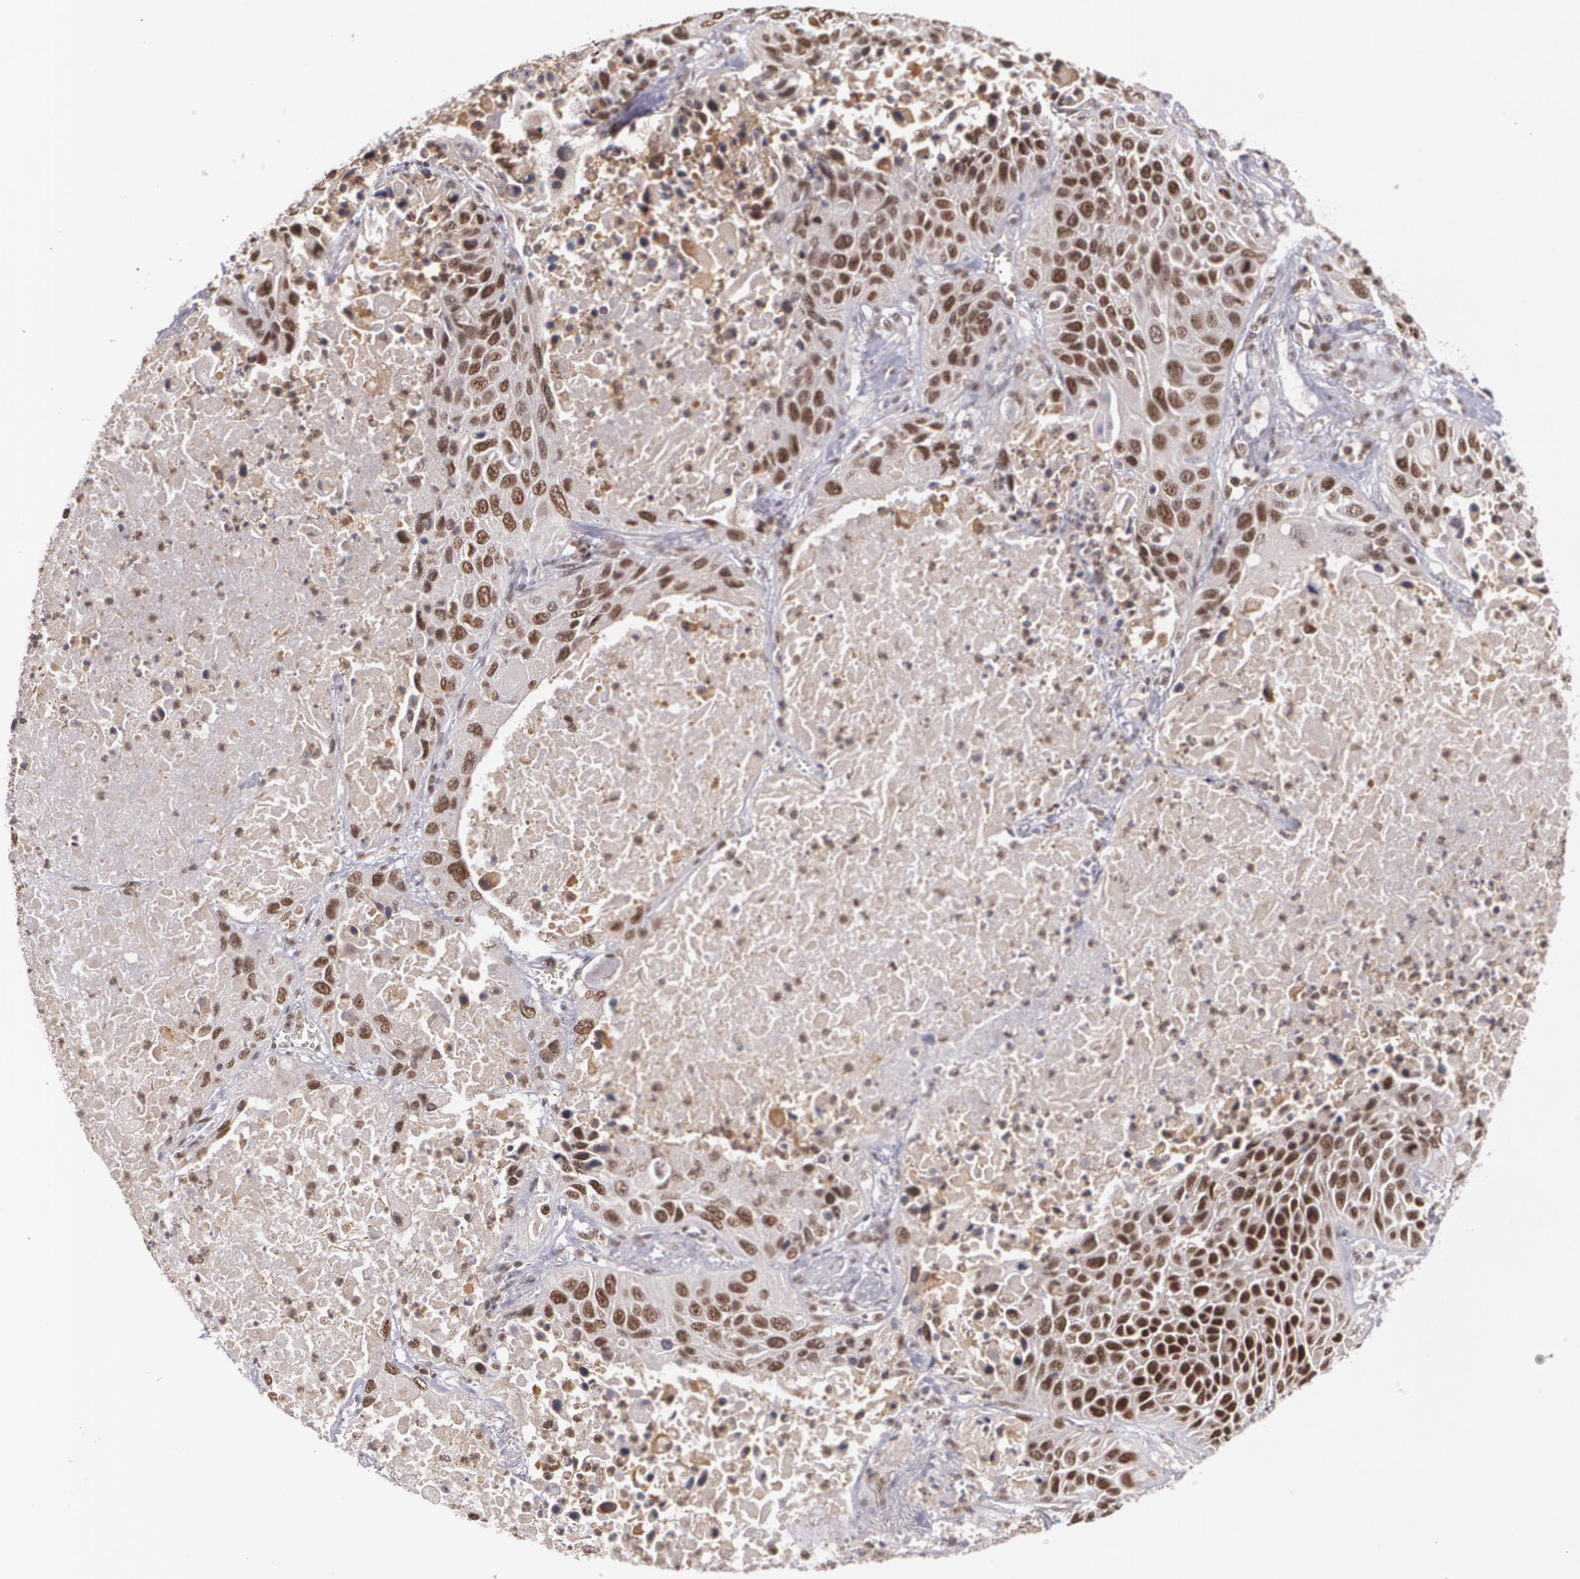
{"staining": {"intensity": "moderate", "quantity": "25%-75%", "location": "nuclear"}, "tissue": "lung cancer", "cell_type": "Tumor cells", "image_type": "cancer", "snomed": [{"axis": "morphology", "description": "Squamous cell carcinoma, NOS"}, {"axis": "topography", "description": "Lung"}], "caption": "Immunohistochemical staining of human lung cancer (squamous cell carcinoma) demonstrates moderate nuclear protein expression in approximately 25%-75% of tumor cells. Using DAB (brown) and hematoxylin (blue) stains, captured at high magnification using brightfield microscopy.", "gene": "CUL2", "patient": {"sex": "female", "age": 76}}